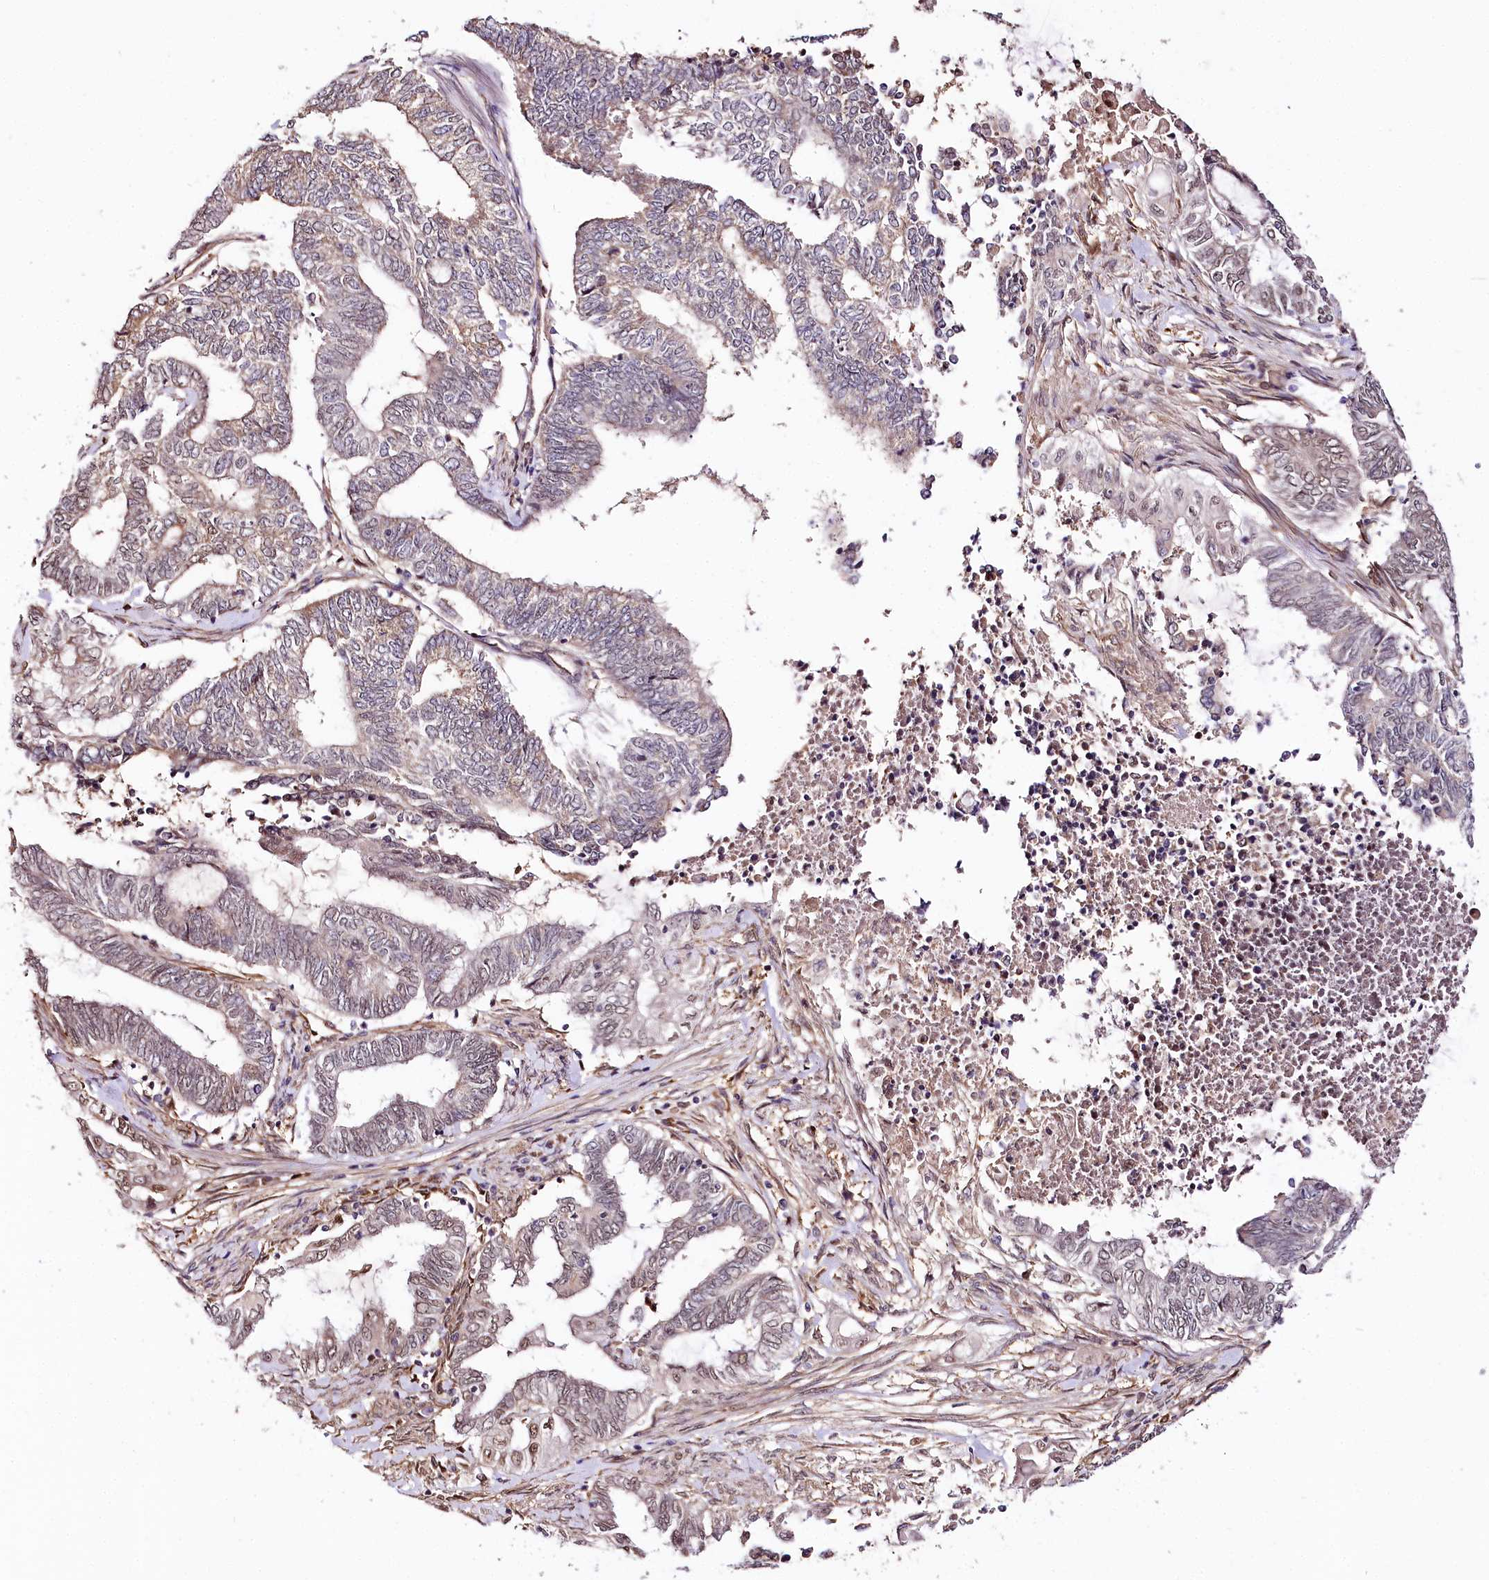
{"staining": {"intensity": "moderate", "quantity": "<25%", "location": "cytoplasmic/membranous"}, "tissue": "endometrial cancer", "cell_type": "Tumor cells", "image_type": "cancer", "snomed": [{"axis": "morphology", "description": "Adenocarcinoma, NOS"}, {"axis": "topography", "description": "Uterus"}, {"axis": "topography", "description": "Endometrium"}], "caption": "Immunohistochemistry (DAB (3,3'-diaminobenzidine)) staining of human adenocarcinoma (endometrial) displays moderate cytoplasmic/membranous protein positivity in about <25% of tumor cells.", "gene": "GNL3L", "patient": {"sex": "female", "age": 70}}